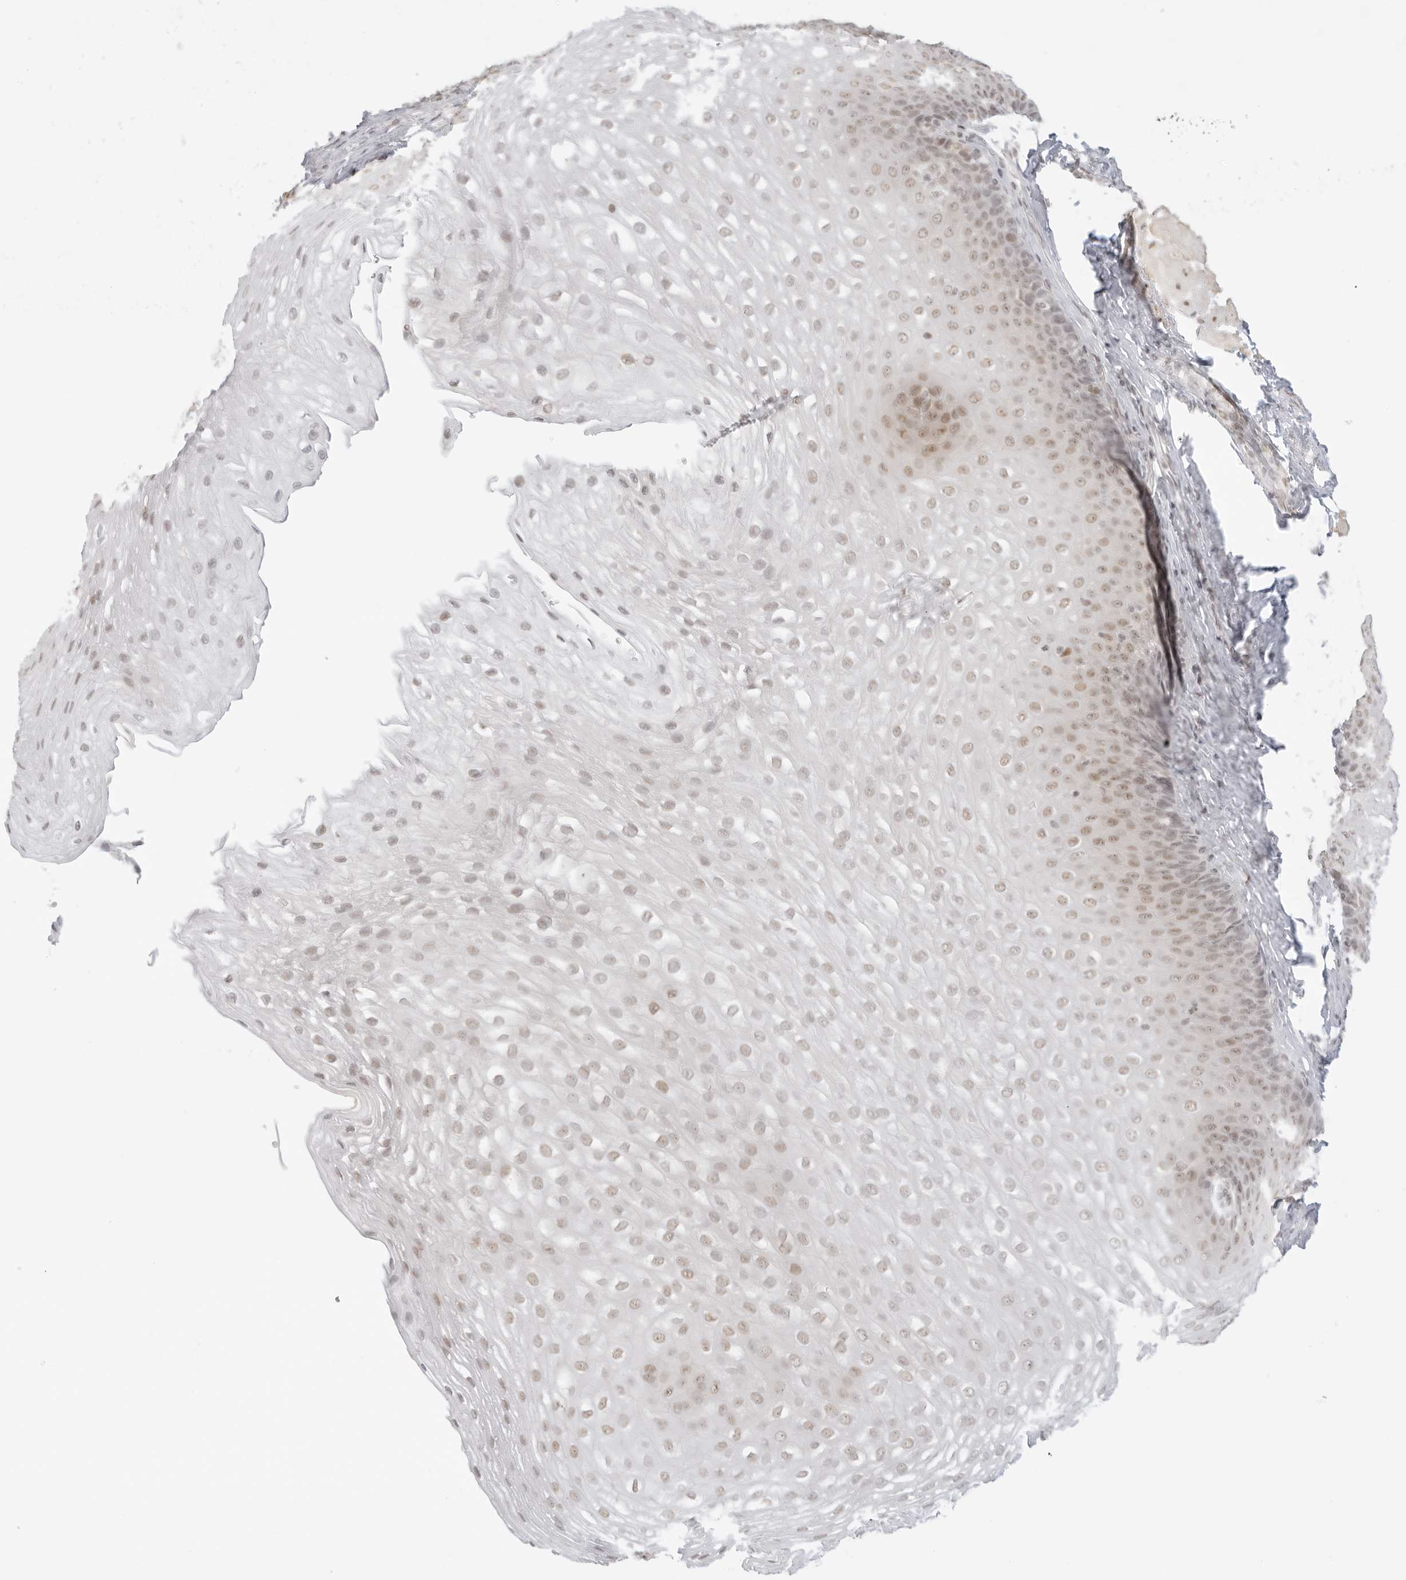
{"staining": {"intensity": "weak", "quantity": "25%-75%", "location": "nuclear"}, "tissue": "esophagus", "cell_type": "Squamous epithelial cells", "image_type": "normal", "snomed": [{"axis": "morphology", "description": "Normal tissue, NOS"}, {"axis": "topography", "description": "Esophagus"}], "caption": "Esophagus stained for a protein (brown) demonstrates weak nuclear positive positivity in approximately 25%-75% of squamous epithelial cells.", "gene": "TCIM", "patient": {"sex": "female", "age": 66}}